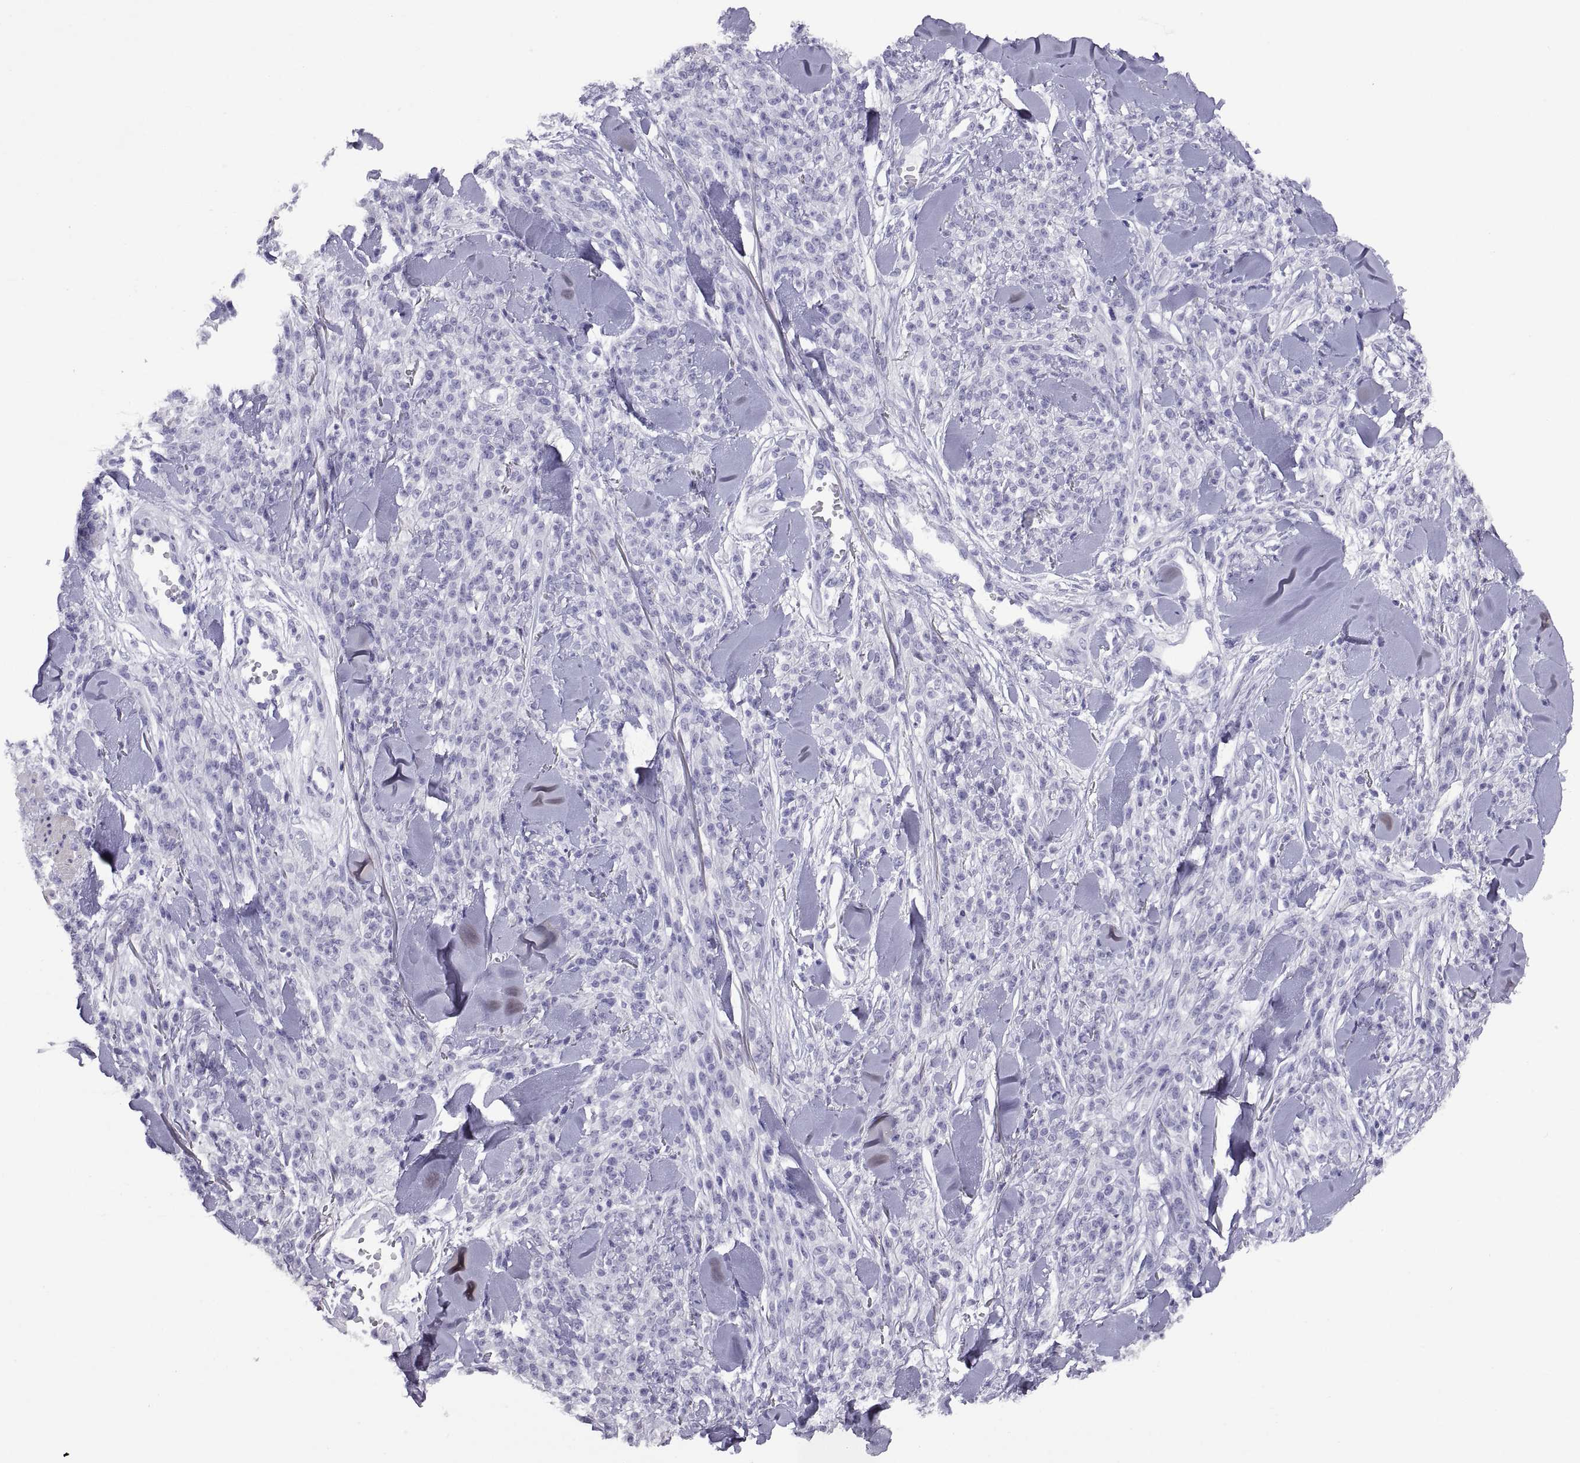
{"staining": {"intensity": "negative", "quantity": "none", "location": "none"}, "tissue": "melanoma", "cell_type": "Tumor cells", "image_type": "cancer", "snomed": [{"axis": "morphology", "description": "Malignant melanoma, NOS"}, {"axis": "topography", "description": "Skin"}, {"axis": "topography", "description": "Skin of trunk"}], "caption": "The photomicrograph reveals no significant positivity in tumor cells of melanoma.", "gene": "RGS20", "patient": {"sex": "male", "age": 74}}